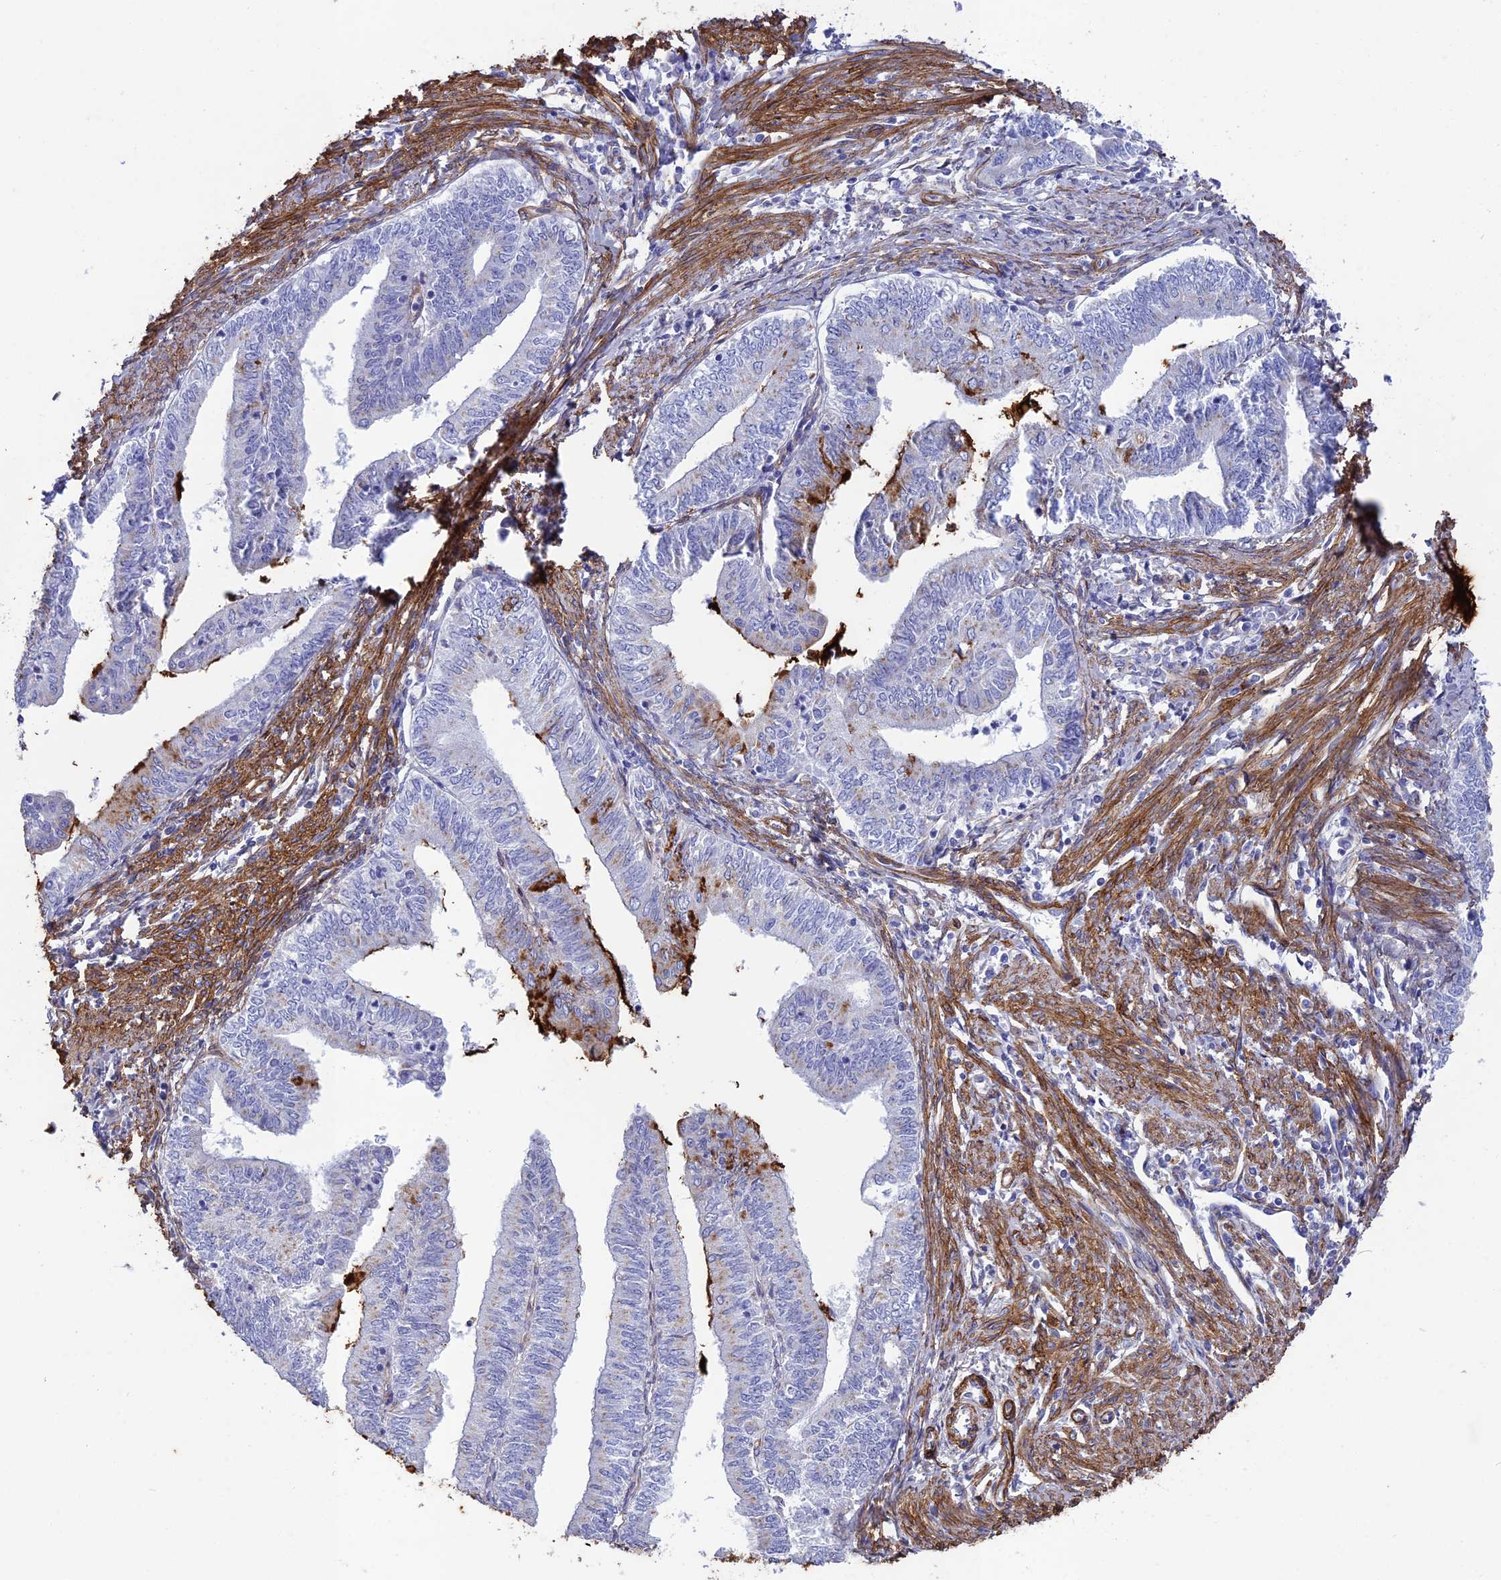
{"staining": {"intensity": "strong", "quantity": "<25%", "location": "cytoplasmic/membranous"}, "tissue": "endometrial cancer", "cell_type": "Tumor cells", "image_type": "cancer", "snomed": [{"axis": "morphology", "description": "Adenocarcinoma, NOS"}, {"axis": "topography", "description": "Endometrium"}], "caption": "Human adenocarcinoma (endometrial) stained with a brown dye exhibits strong cytoplasmic/membranous positive positivity in approximately <25% of tumor cells.", "gene": "TNS1", "patient": {"sex": "female", "age": 66}}